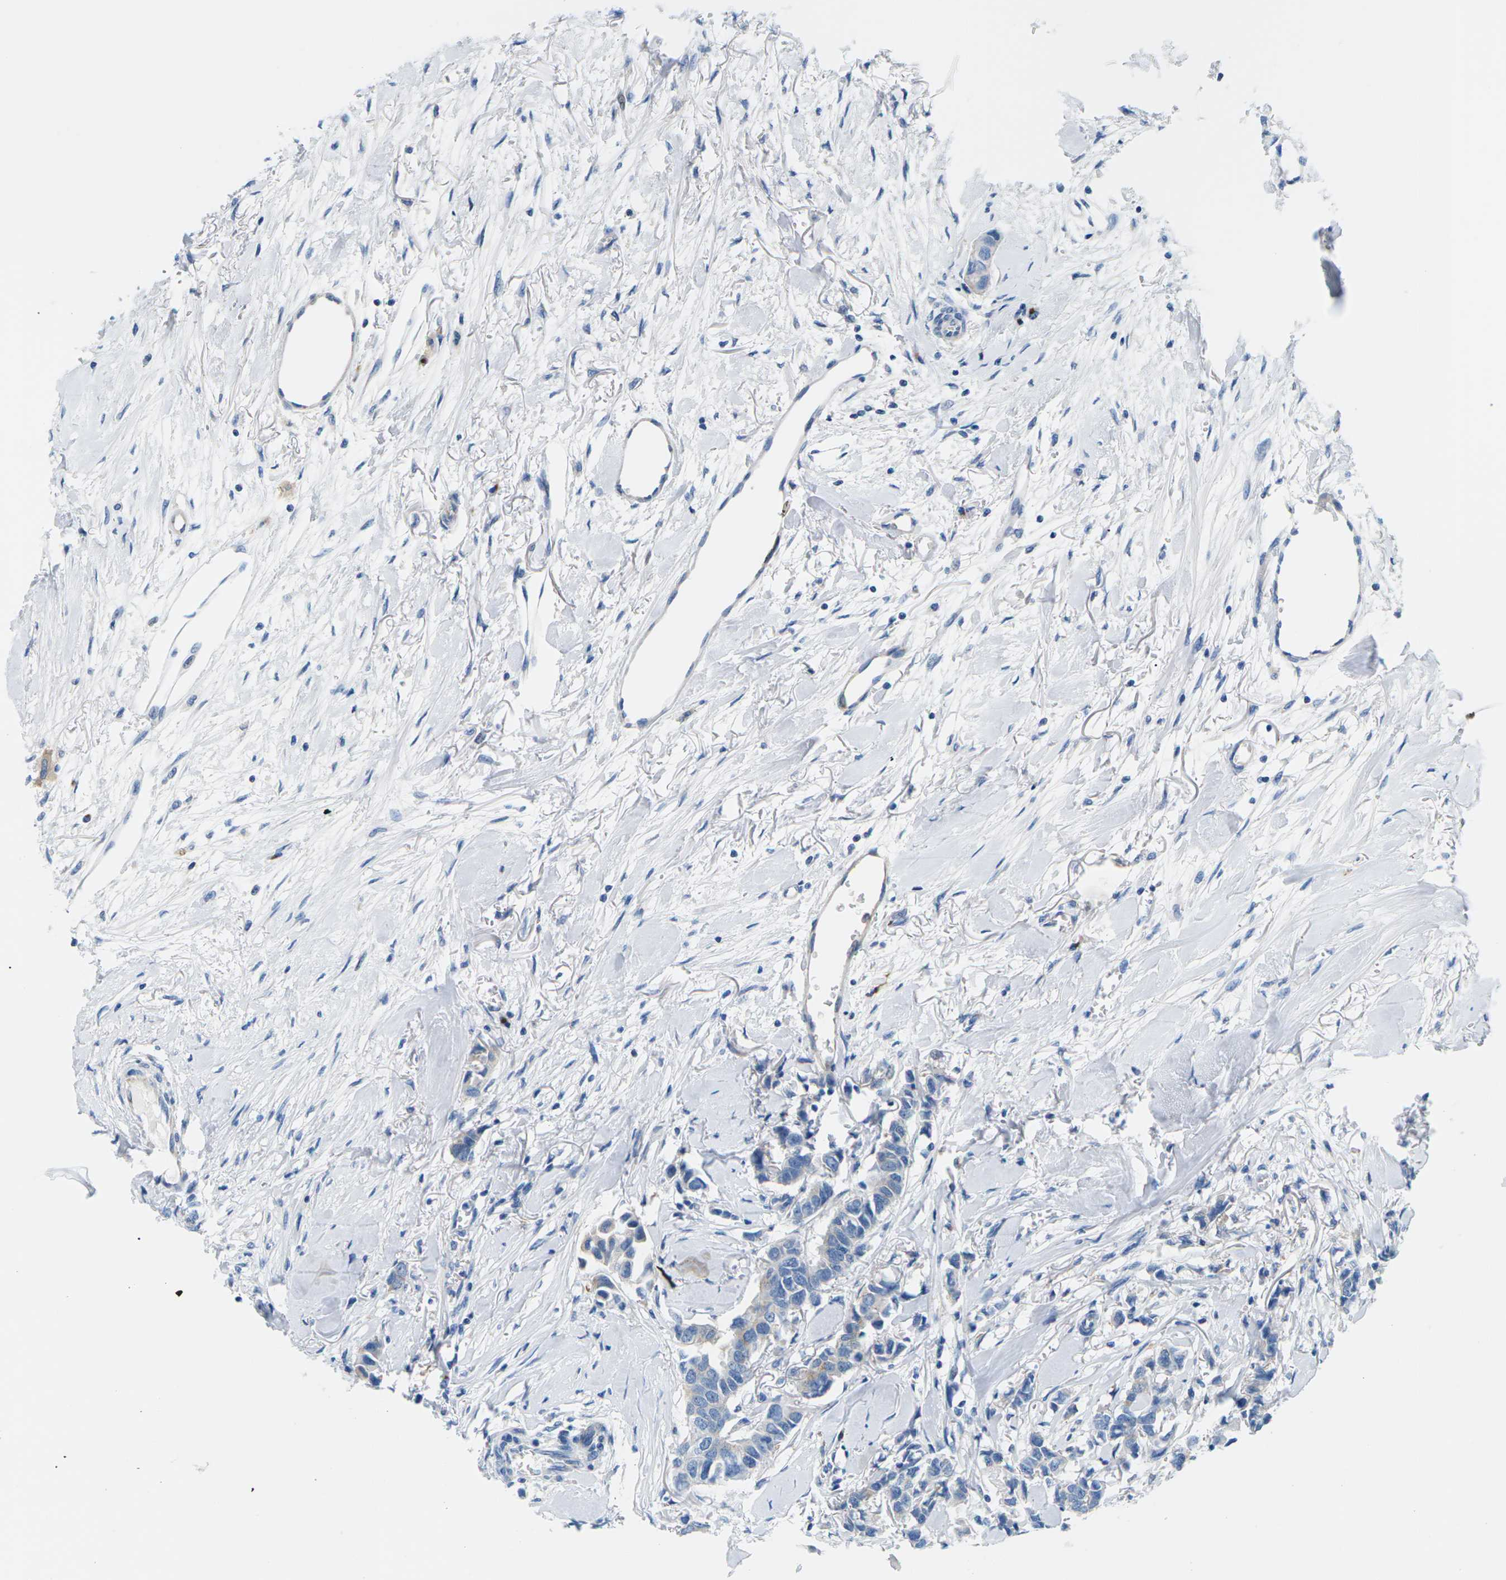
{"staining": {"intensity": "negative", "quantity": "none", "location": "none"}, "tissue": "breast cancer", "cell_type": "Tumor cells", "image_type": "cancer", "snomed": [{"axis": "morphology", "description": "Duct carcinoma"}, {"axis": "topography", "description": "Breast"}], "caption": "Invasive ductal carcinoma (breast) was stained to show a protein in brown. There is no significant positivity in tumor cells. Nuclei are stained in blue.", "gene": "SYNGR2", "patient": {"sex": "female", "age": 80}}